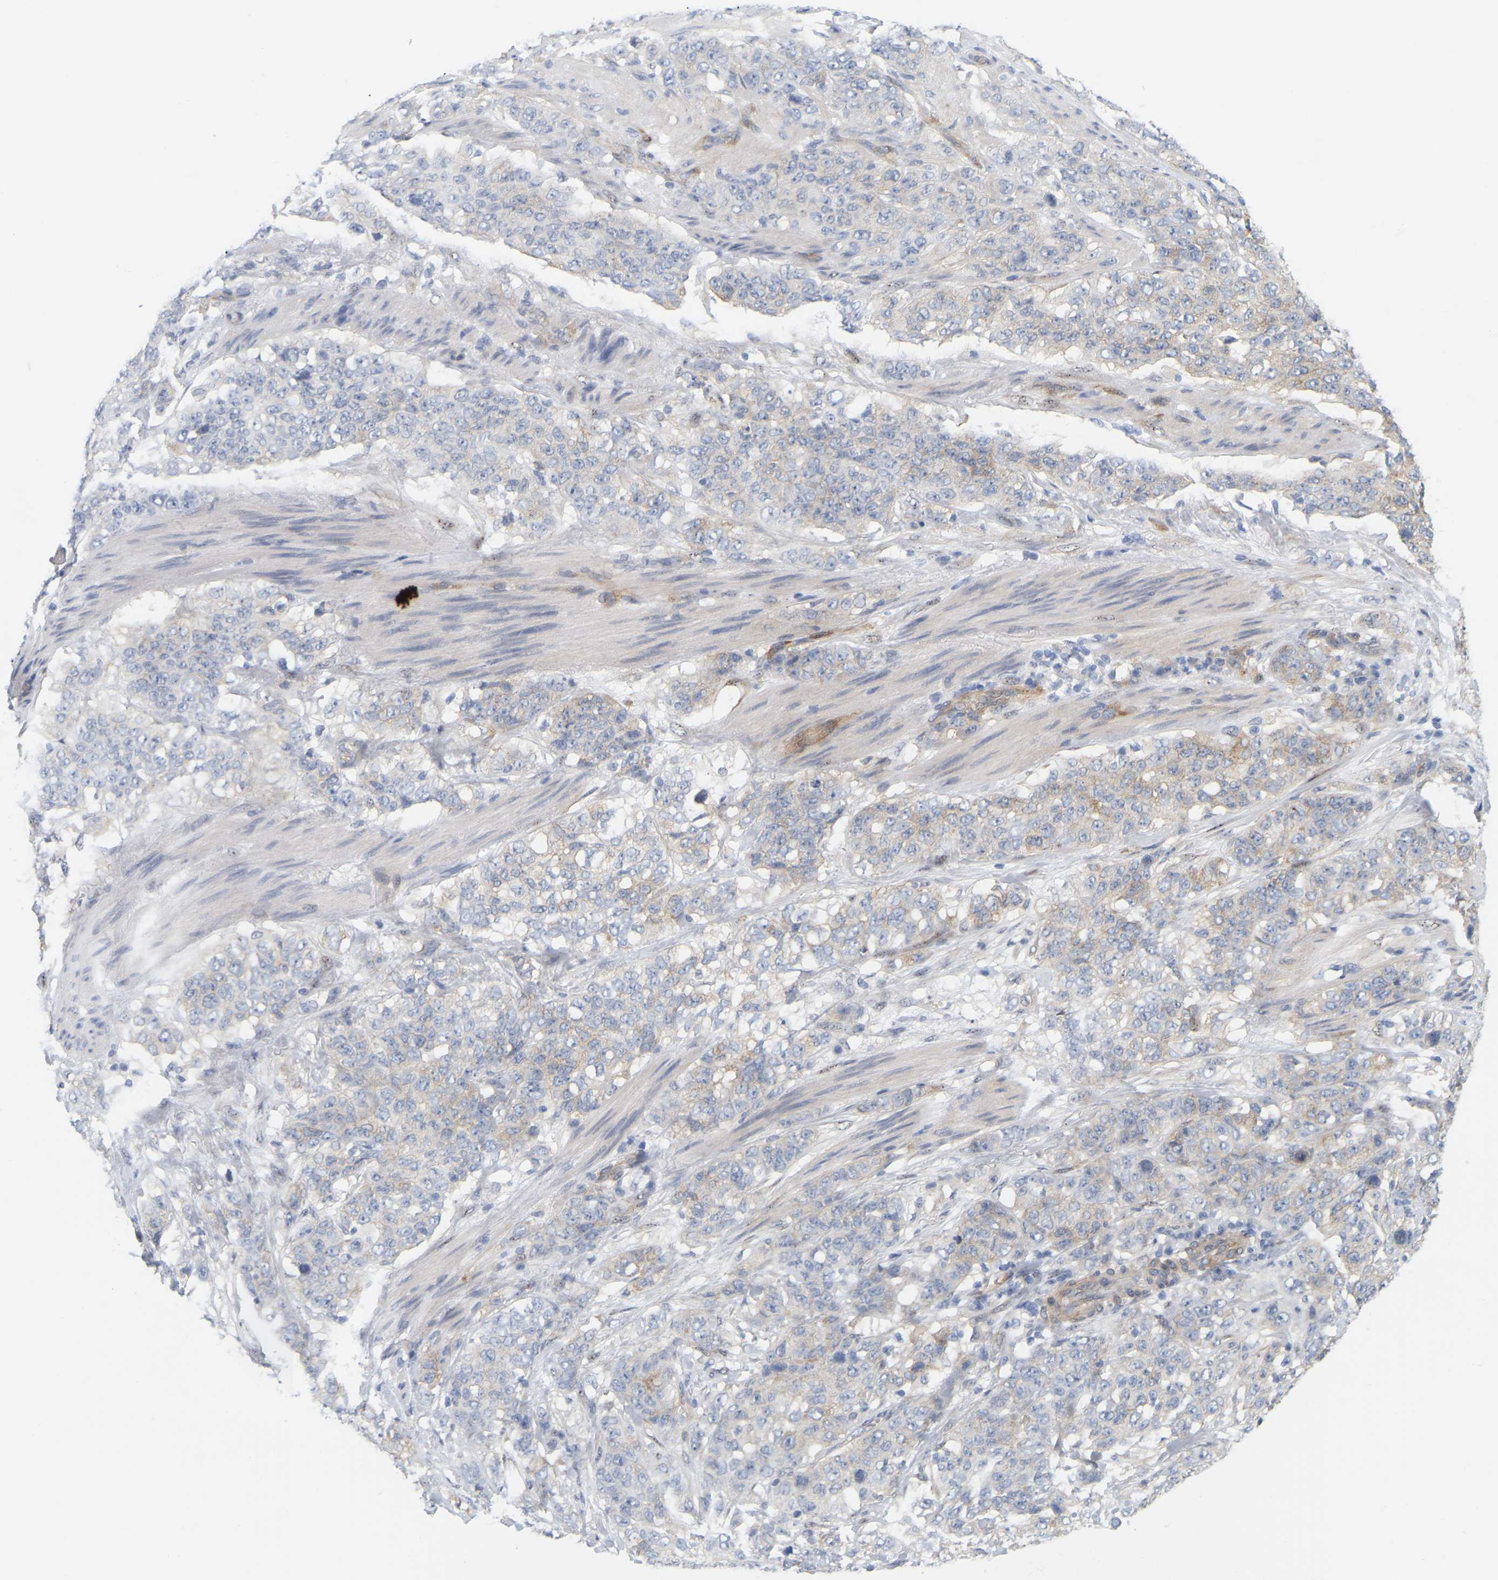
{"staining": {"intensity": "weak", "quantity": "<25%", "location": "cytoplasmic/membranous"}, "tissue": "stomach cancer", "cell_type": "Tumor cells", "image_type": "cancer", "snomed": [{"axis": "morphology", "description": "Adenocarcinoma, NOS"}, {"axis": "topography", "description": "Stomach"}], "caption": "This is an immunohistochemistry micrograph of stomach cancer (adenocarcinoma). There is no expression in tumor cells.", "gene": "RAPH1", "patient": {"sex": "male", "age": 48}}